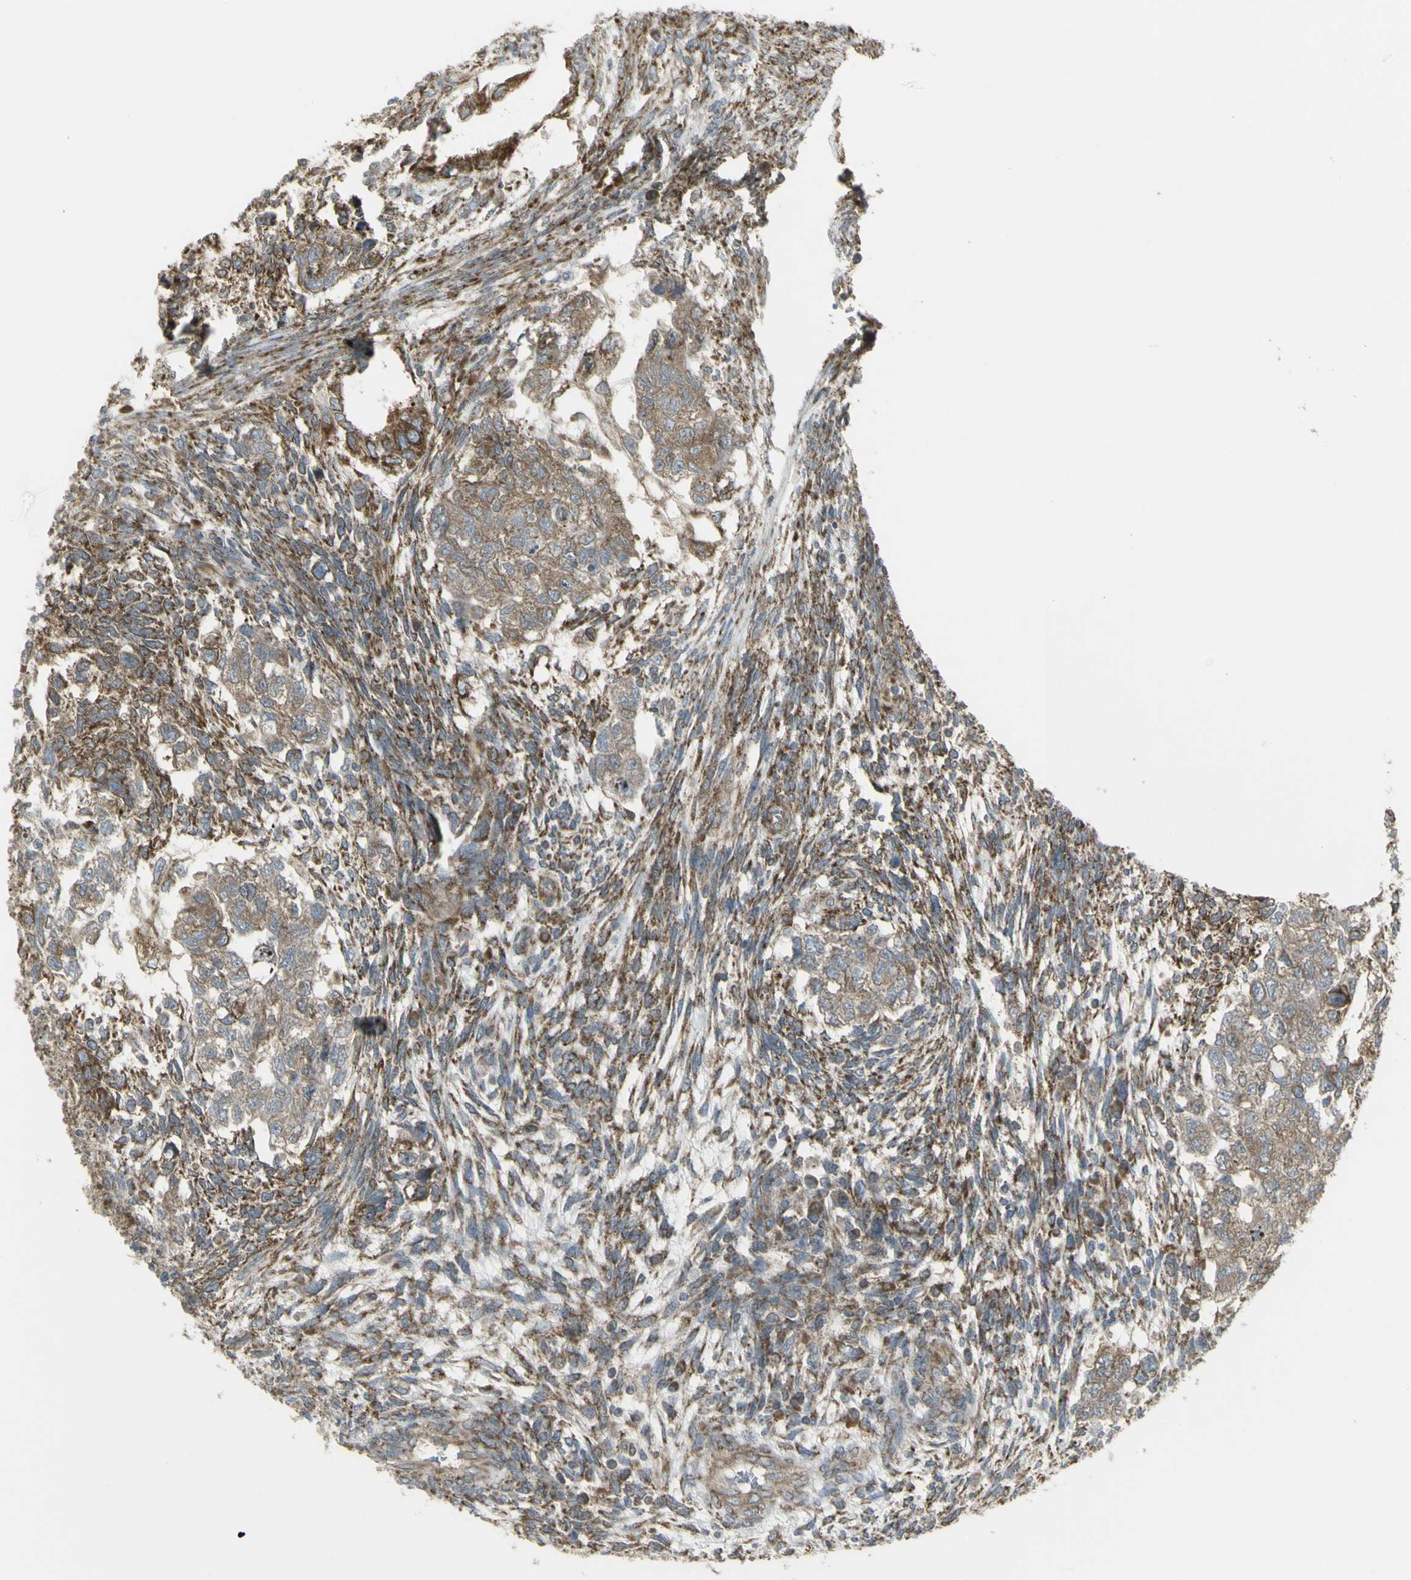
{"staining": {"intensity": "moderate", "quantity": ">75%", "location": "cytoplasmic/membranous"}, "tissue": "testis cancer", "cell_type": "Tumor cells", "image_type": "cancer", "snomed": [{"axis": "morphology", "description": "Normal tissue, NOS"}, {"axis": "morphology", "description": "Carcinoma, Embryonal, NOS"}, {"axis": "topography", "description": "Testis"}], "caption": "Protein expression by immunohistochemistry shows moderate cytoplasmic/membranous staining in approximately >75% of tumor cells in testis embryonal carcinoma. (DAB (3,3'-diaminobenzidine) = brown stain, brightfield microscopy at high magnification).", "gene": "FKBP3", "patient": {"sex": "male", "age": 36}}